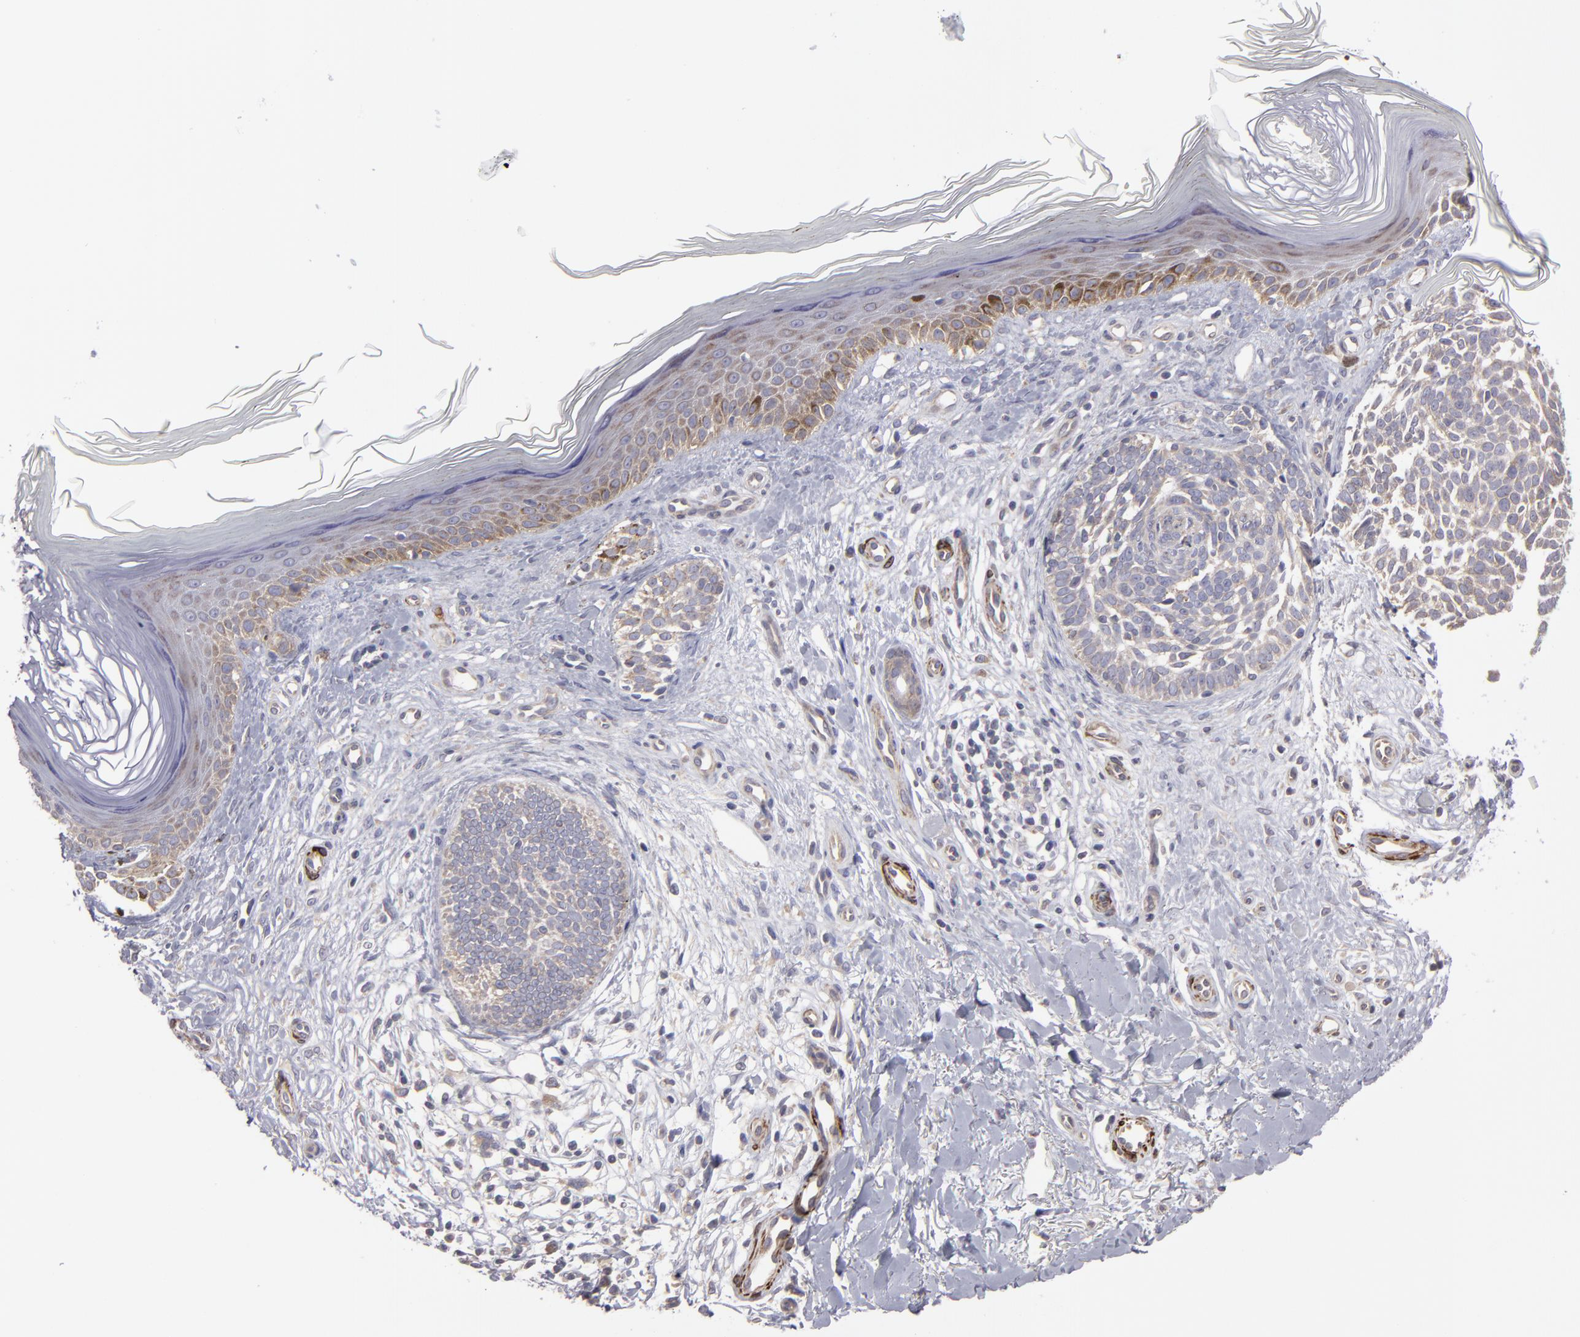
{"staining": {"intensity": "weak", "quantity": ">75%", "location": "cytoplasmic/membranous"}, "tissue": "skin cancer", "cell_type": "Tumor cells", "image_type": "cancer", "snomed": [{"axis": "morphology", "description": "Normal tissue, NOS"}, {"axis": "morphology", "description": "Basal cell carcinoma"}, {"axis": "topography", "description": "Skin"}], "caption": "Protein staining shows weak cytoplasmic/membranous expression in about >75% of tumor cells in skin cancer (basal cell carcinoma).", "gene": "SLMAP", "patient": {"sex": "female", "age": 58}}